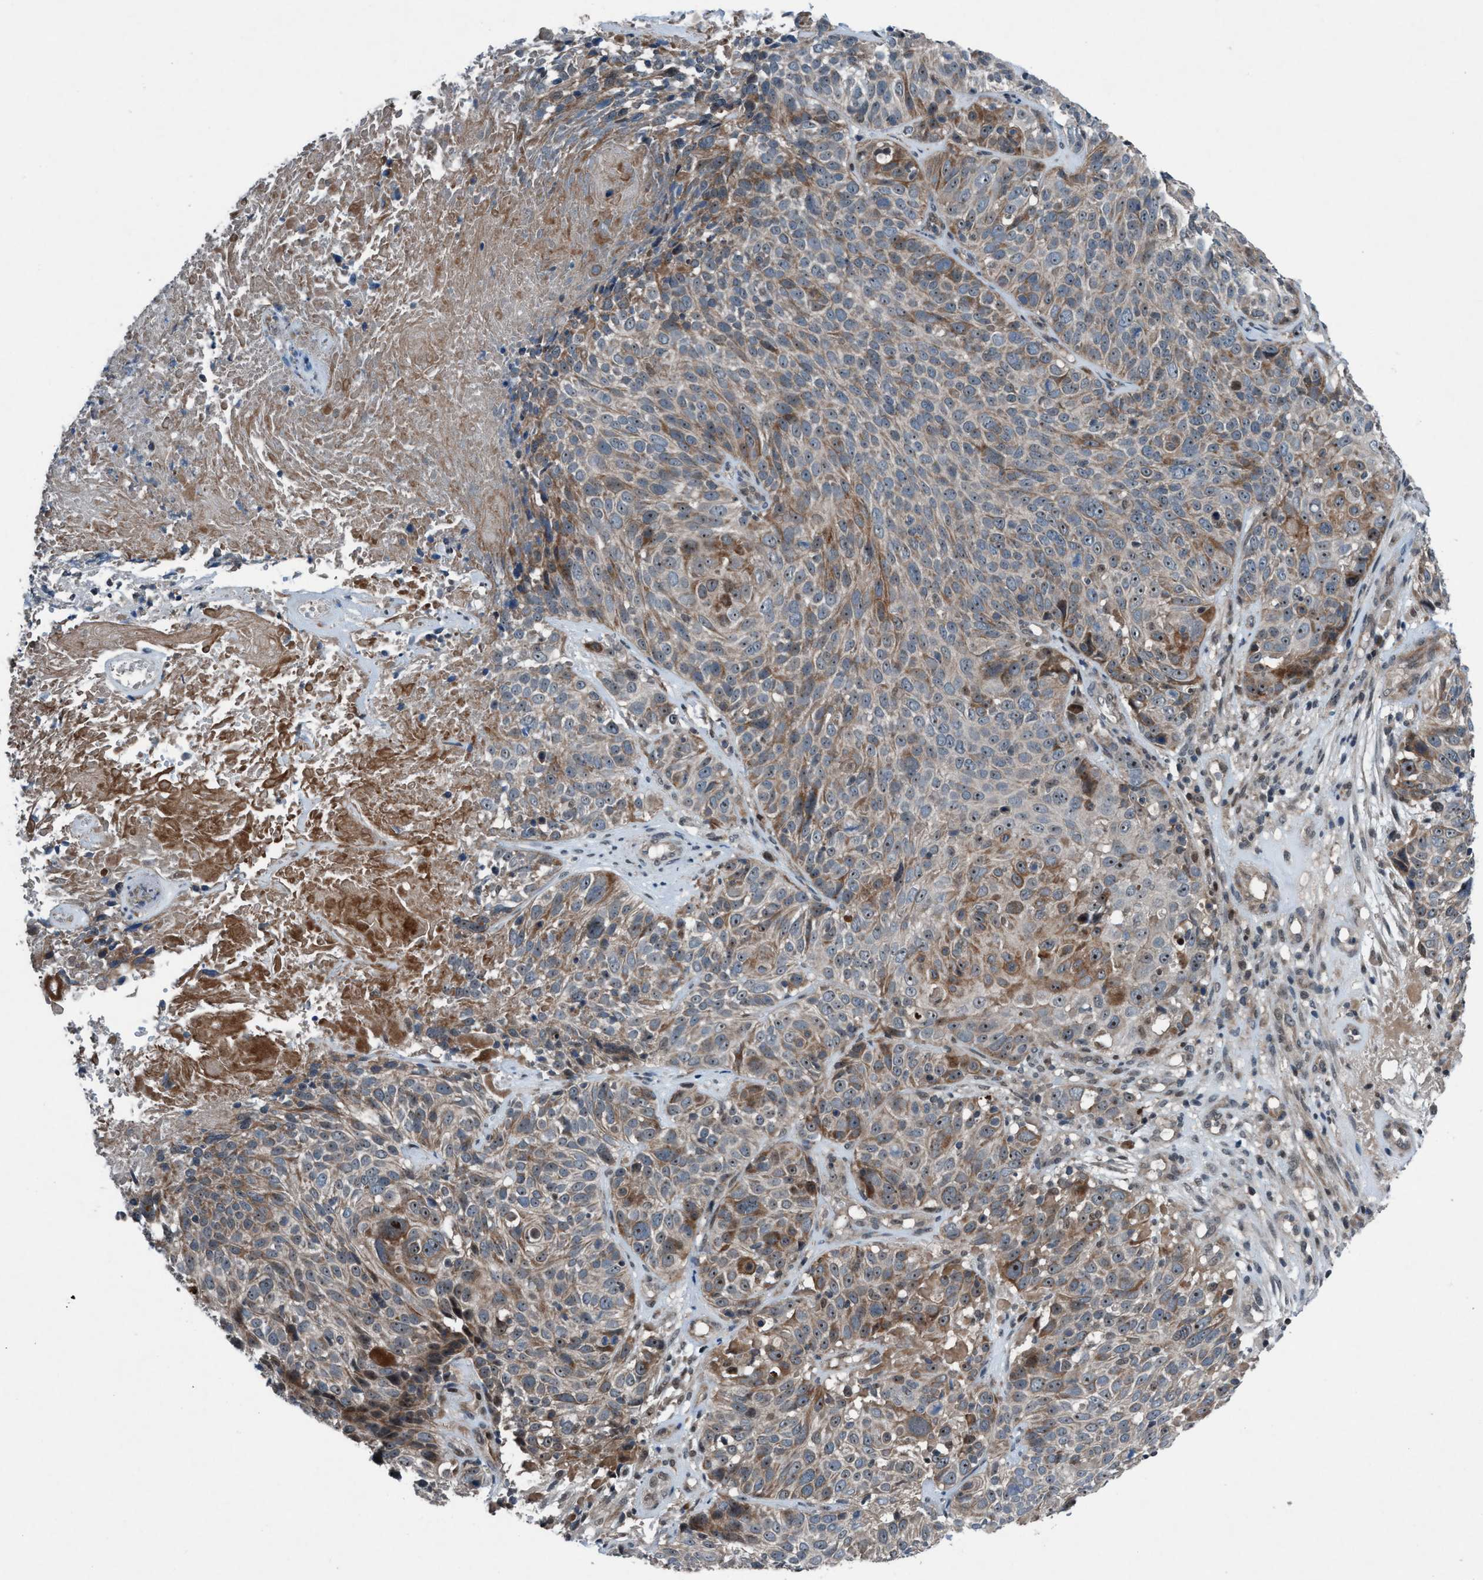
{"staining": {"intensity": "moderate", "quantity": "25%-75%", "location": "cytoplasmic/membranous,nuclear"}, "tissue": "cervical cancer", "cell_type": "Tumor cells", "image_type": "cancer", "snomed": [{"axis": "morphology", "description": "Squamous cell carcinoma, NOS"}, {"axis": "topography", "description": "Cervix"}], "caption": "This photomicrograph demonstrates cervical cancer (squamous cell carcinoma) stained with IHC to label a protein in brown. The cytoplasmic/membranous and nuclear of tumor cells show moderate positivity for the protein. Nuclei are counter-stained blue.", "gene": "NISCH", "patient": {"sex": "female", "age": 74}}